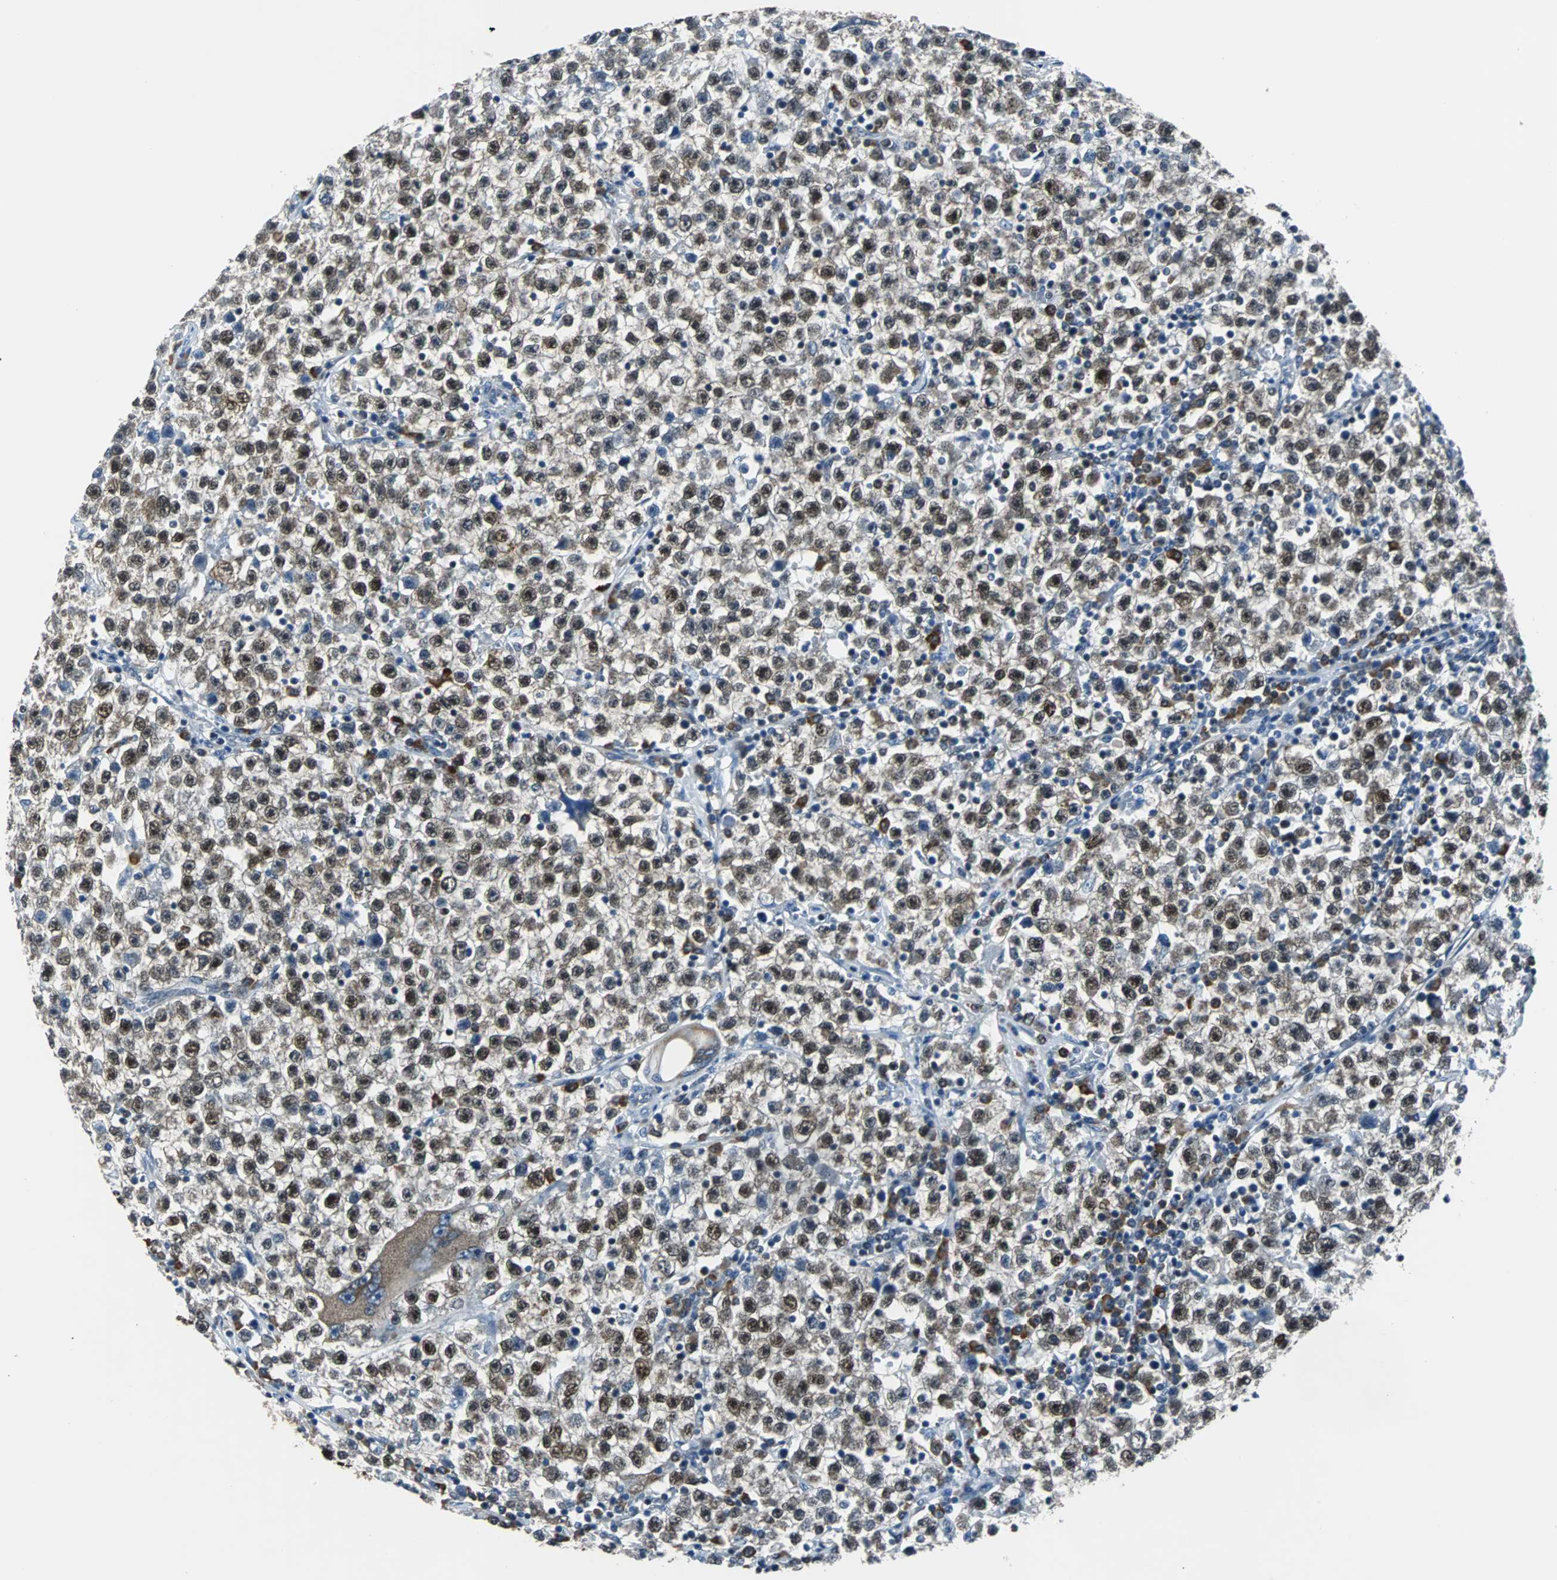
{"staining": {"intensity": "strong", "quantity": ">75%", "location": "nuclear"}, "tissue": "testis cancer", "cell_type": "Tumor cells", "image_type": "cancer", "snomed": [{"axis": "morphology", "description": "Seminoma, NOS"}, {"axis": "topography", "description": "Testis"}], "caption": "Protein expression analysis of human testis cancer (seminoma) reveals strong nuclear staining in approximately >75% of tumor cells. Immunohistochemistry stains the protein of interest in brown and the nuclei are stained blue.", "gene": "USP28", "patient": {"sex": "male", "age": 22}}